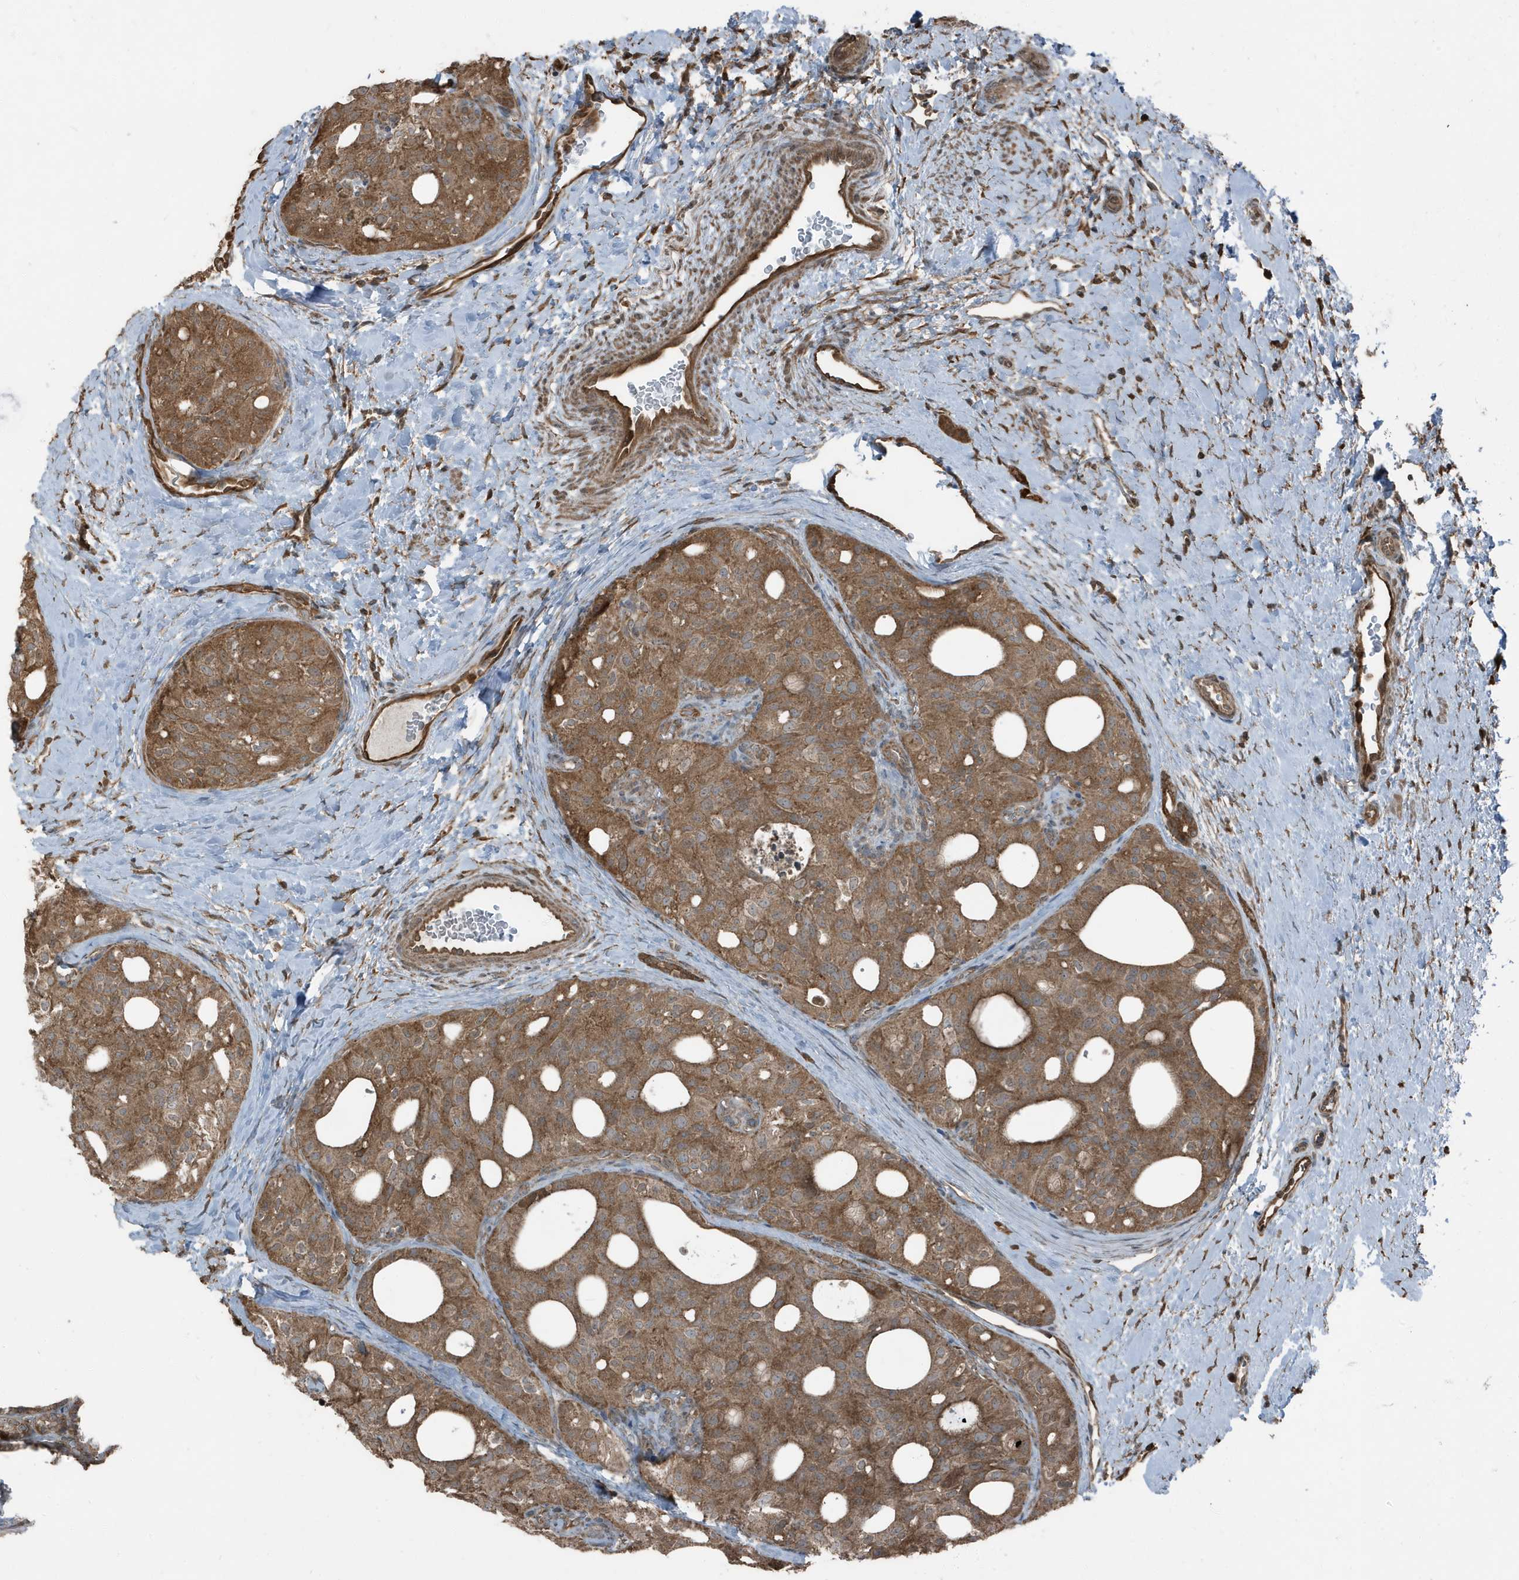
{"staining": {"intensity": "moderate", "quantity": ">75%", "location": "cytoplasmic/membranous"}, "tissue": "thyroid cancer", "cell_type": "Tumor cells", "image_type": "cancer", "snomed": [{"axis": "morphology", "description": "Follicular adenoma carcinoma, NOS"}, {"axis": "topography", "description": "Thyroid gland"}], "caption": "This is an image of IHC staining of thyroid cancer, which shows moderate staining in the cytoplasmic/membranous of tumor cells.", "gene": "AZI2", "patient": {"sex": "male", "age": 75}}